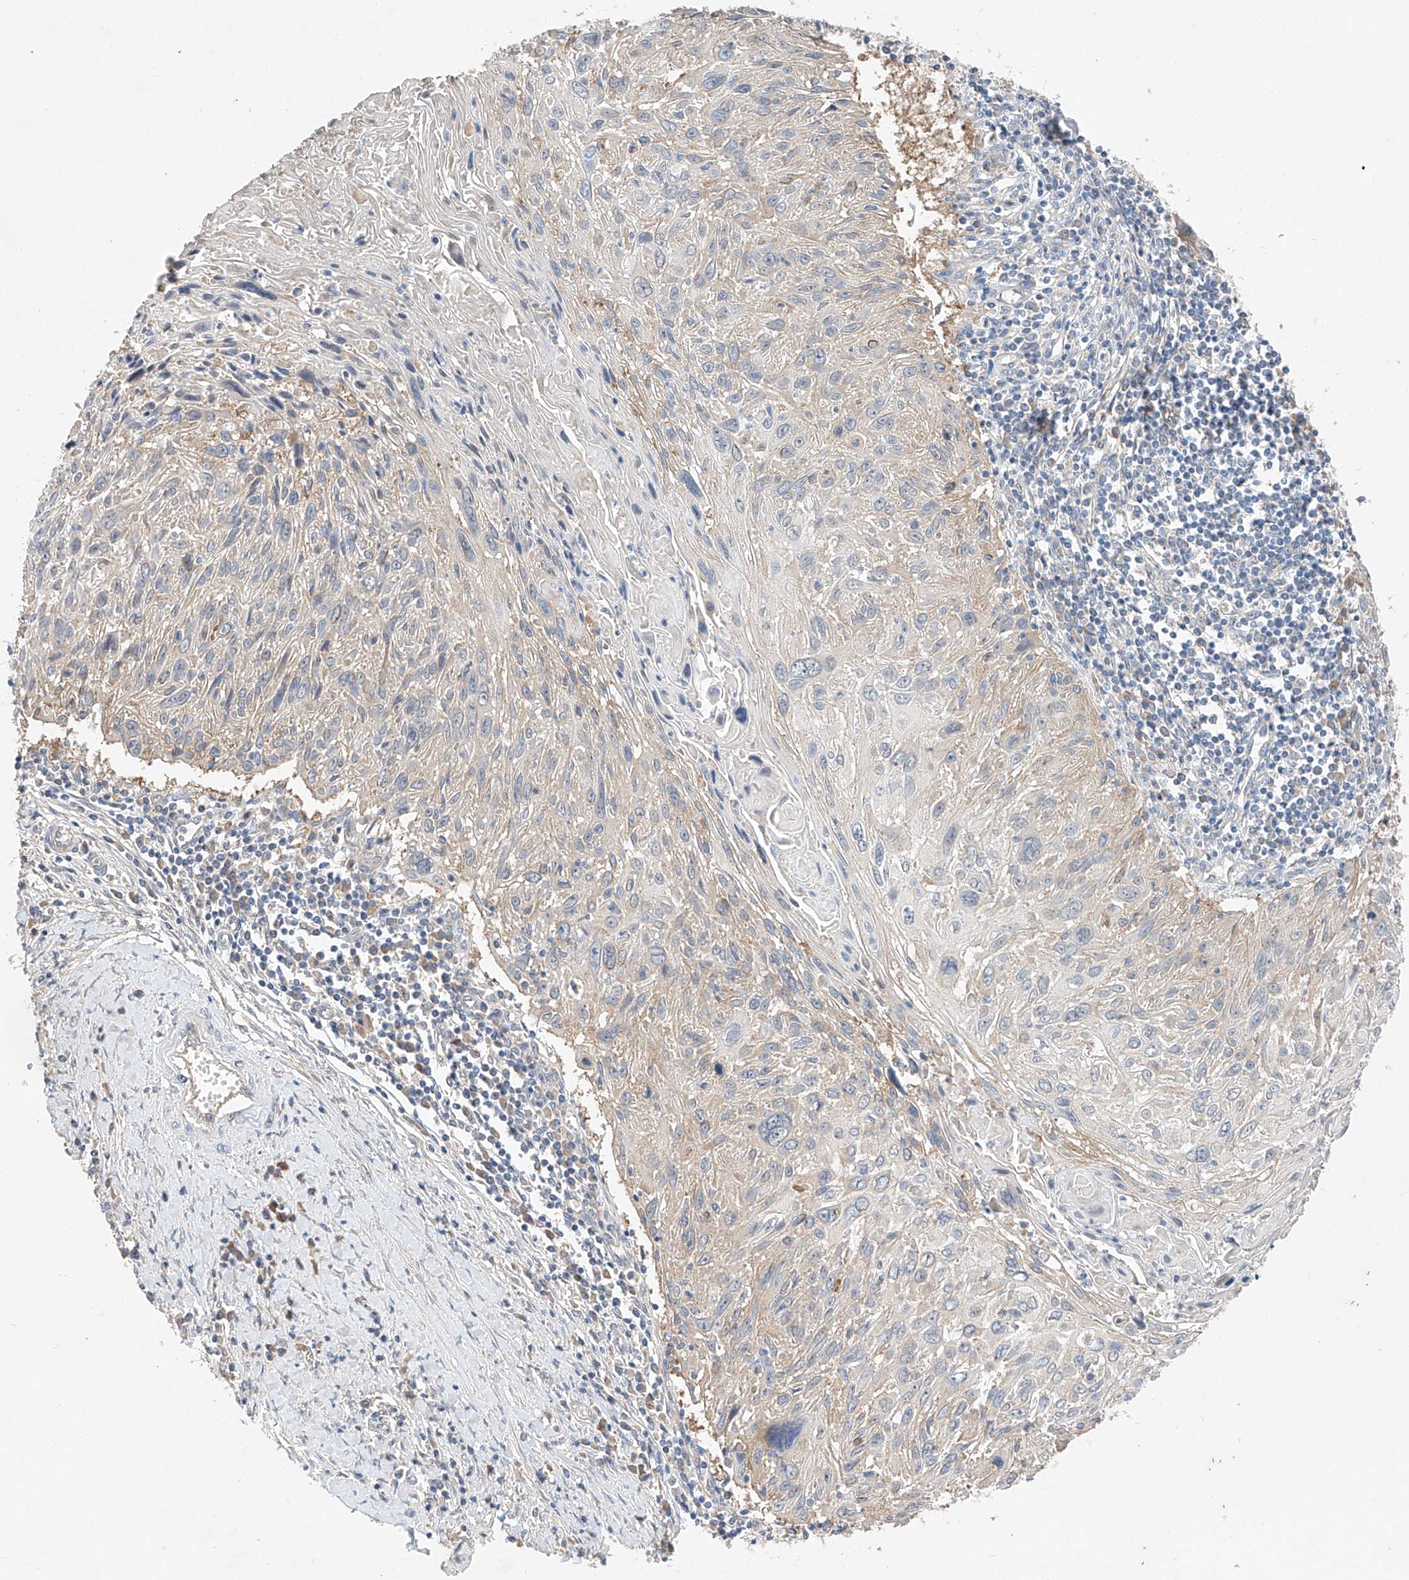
{"staining": {"intensity": "weak", "quantity": "25%-75%", "location": "cytoplasmic/membranous"}, "tissue": "cervical cancer", "cell_type": "Tumor cells", "image_type": "cancer", "snomed": [{"axis": "morphology", "description": "Squamous cell carcinoma, NOS"}, {"axis": "topography", "description": "Cervix"}], "caption": "There is low levels of weak cytoplasmic/membranous positivity in tumor cells of cervical cancer, as demonstrated by immunohistochemical staining (brown color).", "gene": "RUSC1", "patient": {"sex": "female", "age": 51}}